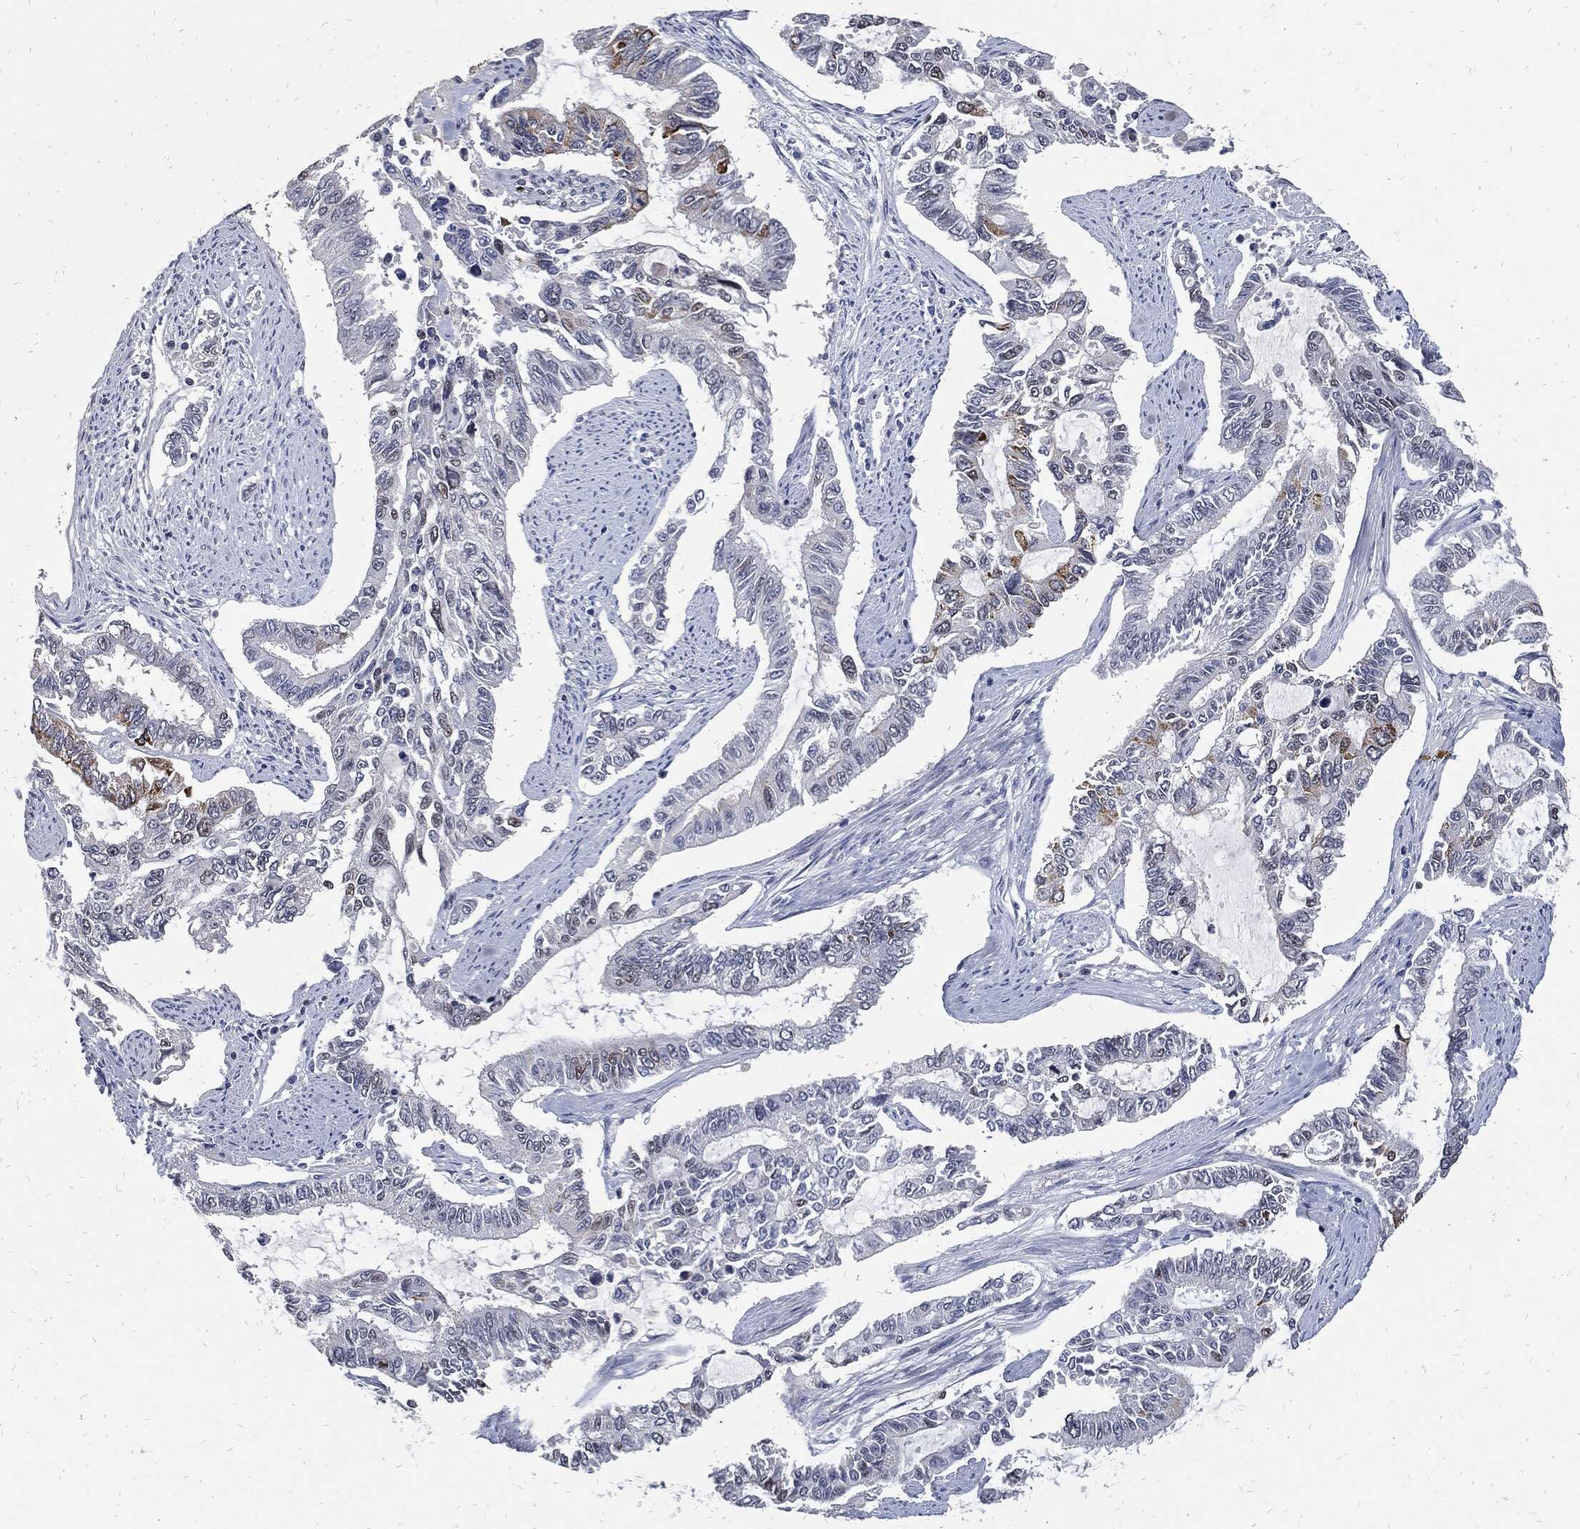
{"staining": {"intensity": "negative", "quantity": "none", "location": "none"}, "tissue": "endometrial cancer", "cell_type": "Tumor cells", "image_type": "cancer", "snomed": [{"axis": "morphology", "description": "Adenocarcinoma, NOS"}, {"axis": "topography", "description": "Uterus"}], "caption": "Tumor cells show no significant protein expression in endometrial cancer (adenocarcinoma).", "gene": "JUN", "patient": {"sex": "female", "age": 59}}